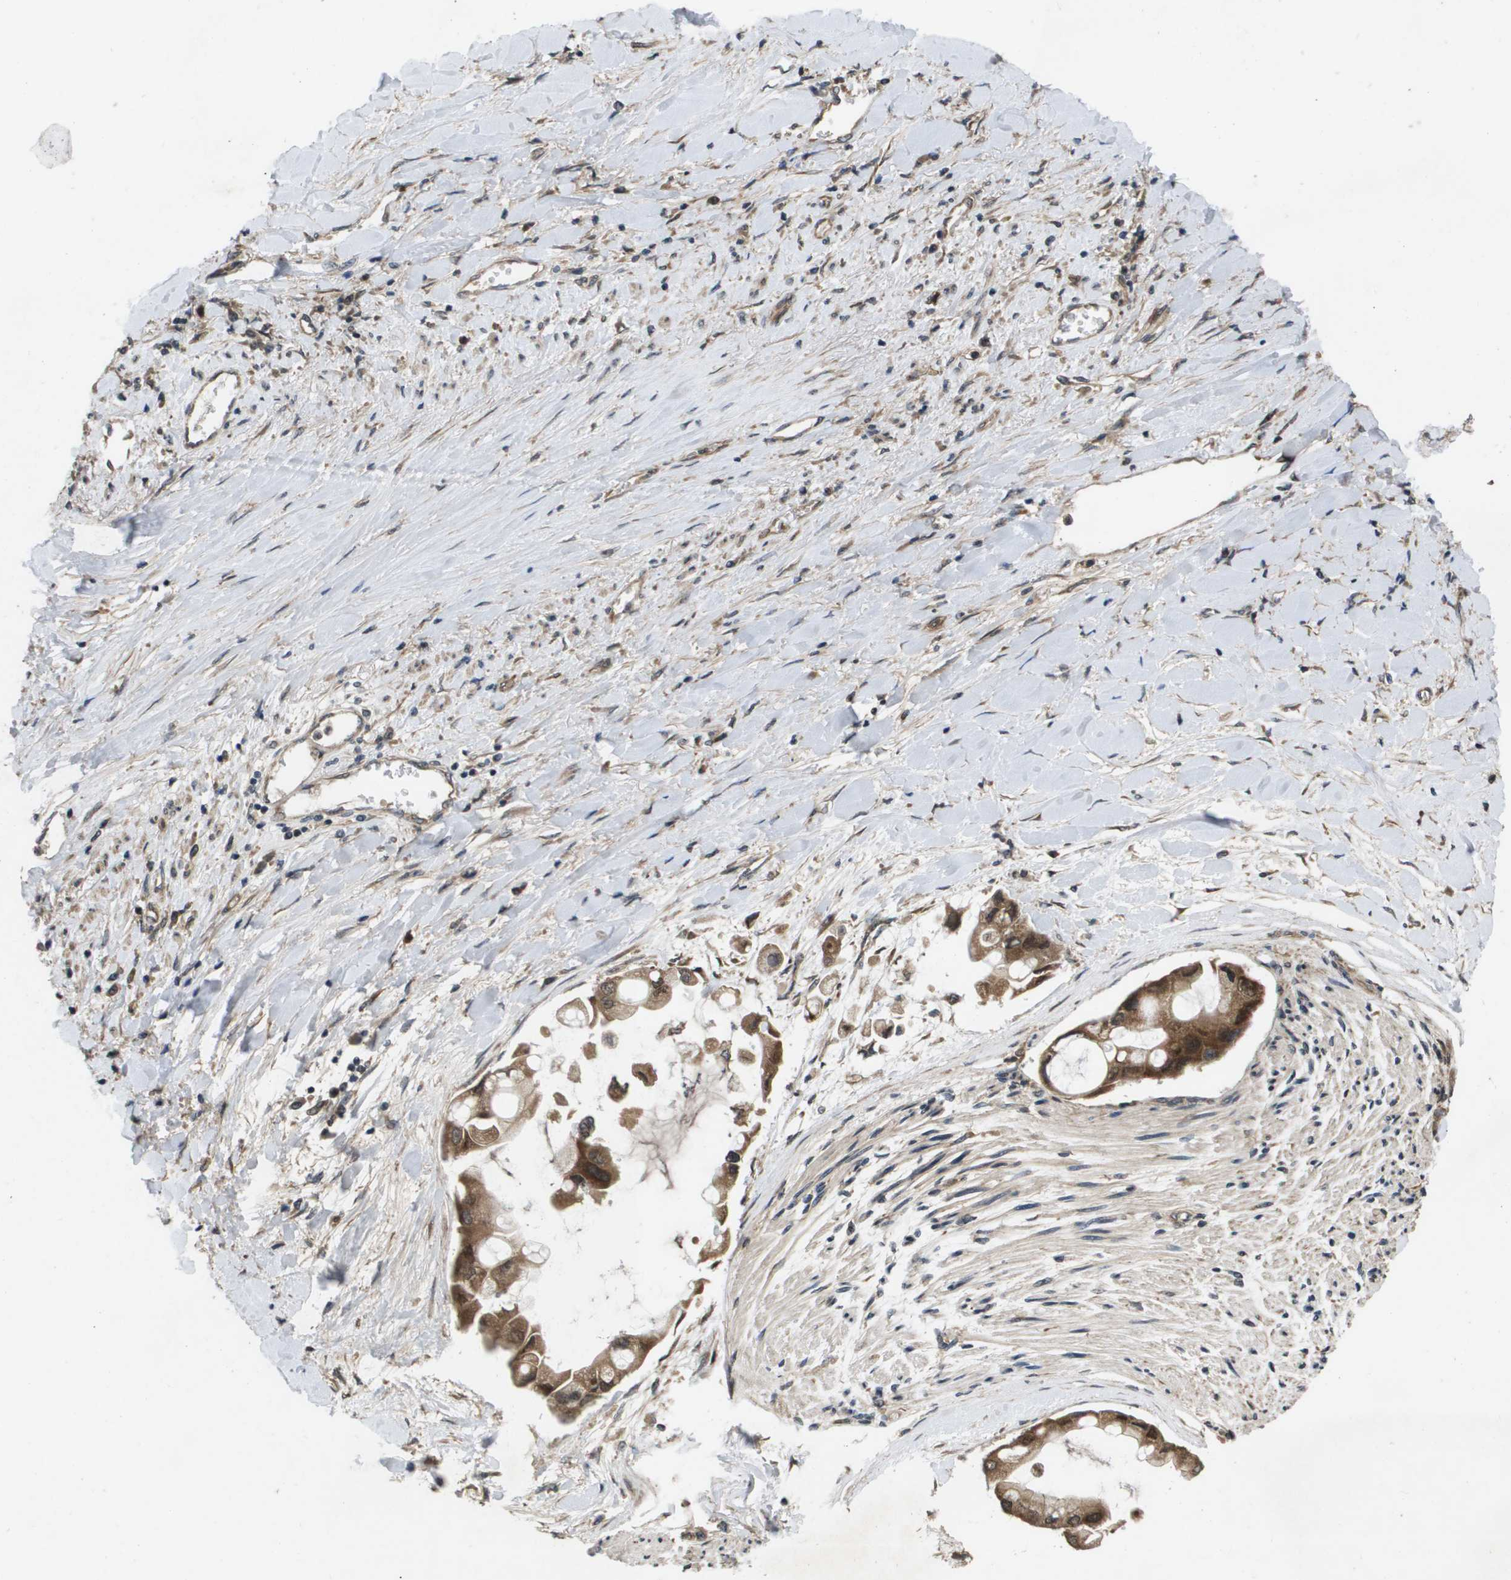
{"staining": {"intensity": "moderate", "quantity": ">75%", "location": "cytoplasmic/membranous"}, "tissue": "liver cancer", "cell_type": "Tumor cells", "image_type": "cancer", "snomed": [{"axis": "morphology", "description": "Cholangiocarcinoma"}, {"axis": "topography", "description": "Liver"}], "caption": "Cholangiocarcinoma (liver) was stained to show a protein in brown. There is medium levels of moderate cytoplasmic/membranous staining in about >75% of tumor cells.", "gene": "SPTLC1", "patient": {"sex": "male", "age": 50}}